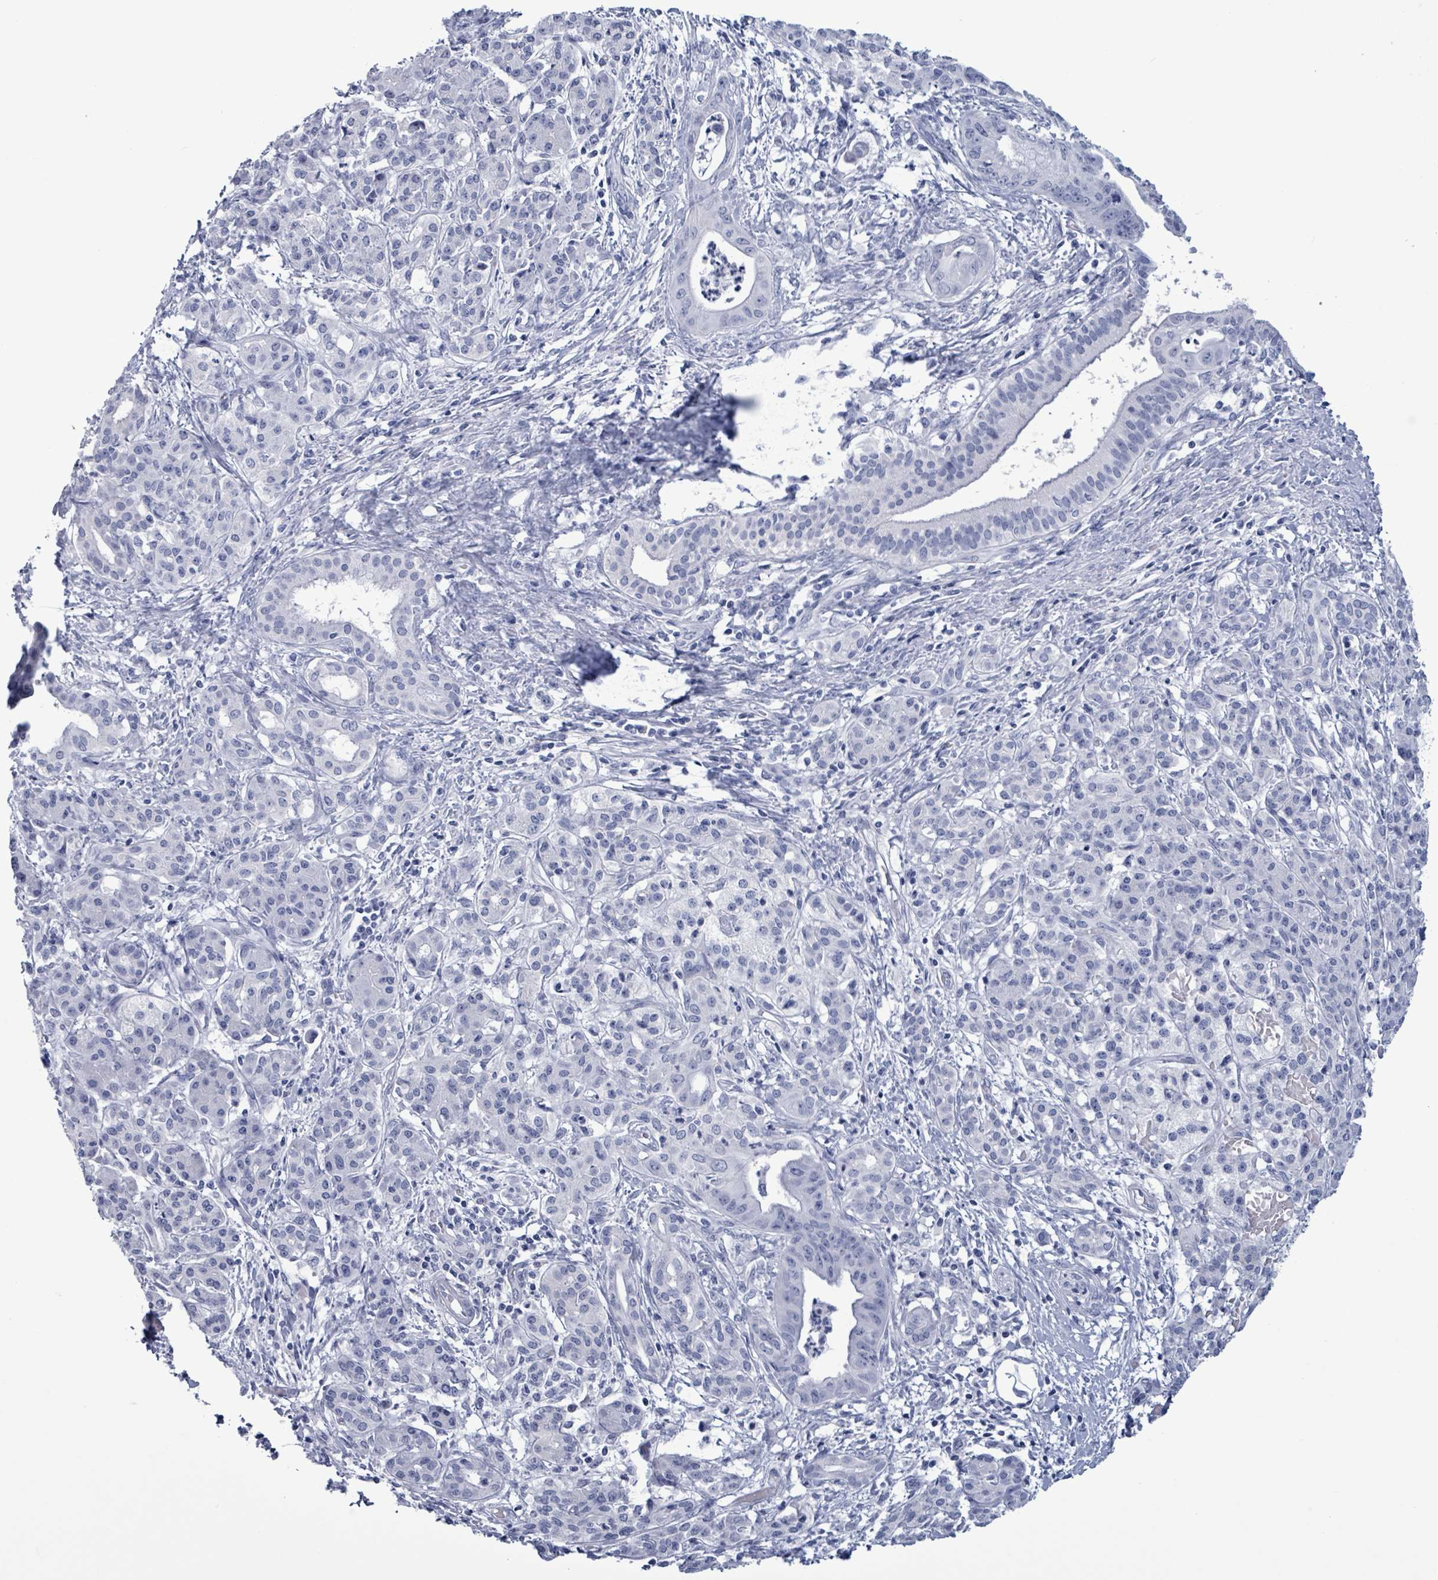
{"staining": {"intensity": "negative", "quantity": "none", "location": "none"}, "tissue": "pancreatic cancer", "cell_type": "Tumor cells", "image_type": "cancer", "snomed": [{"axis": "morphology", "description": "Adenocarcinoma, NOS"}, {"axis": "topography", "description": "Pancreas"}], "caption": "An IHC image of pancreatic adenocarcinoma is shown. There is no staining in tumor cells of pancreatic adenocarcinoma.", "gene": "NKX2-1", "patient": {"sex": "male", "age": 58}}